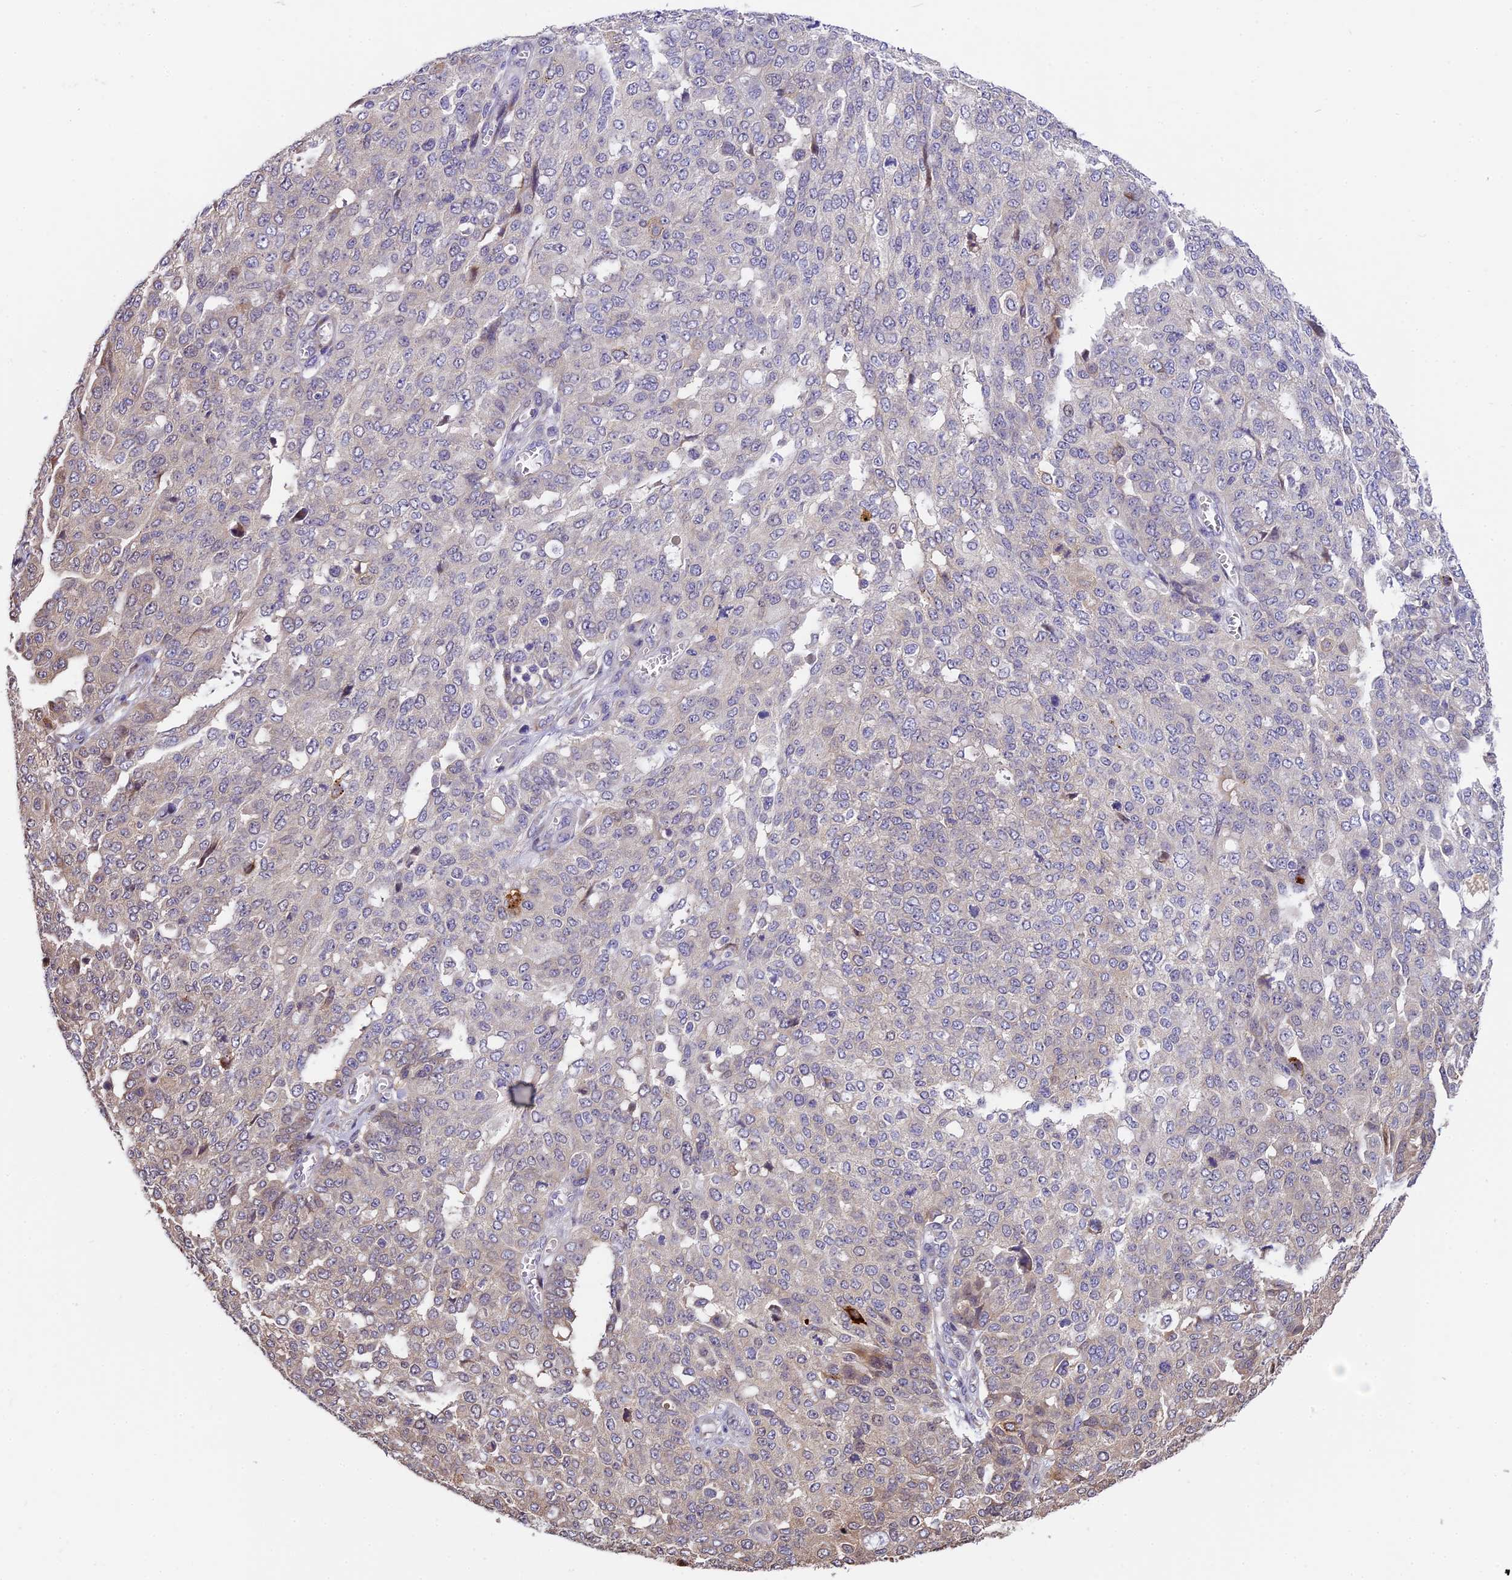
{"staining": {"intensity": "negative", "quantity": "none", "location": "none"}, "tissue": "ovarian cancer", "cell_type": "Tumor cells", "image_type": "cancer", "snomed": [{"axis": "morphology", "description": "Cystadenocarcinoma, serous, NOS"}, {"axis": "topography", "description": "Soft tissue"}, {"axis": "topography", "description": "Ovary"}], "caption": "An IHC photomicrograph of ovarian cancer is shown. There is no staining in tumor cells of ovarian cancer. (Brightfield microscopy of DAB IHC at high magnification).", "gene": "BSCL2", "patient": {"sex": "female", "age": 57}}